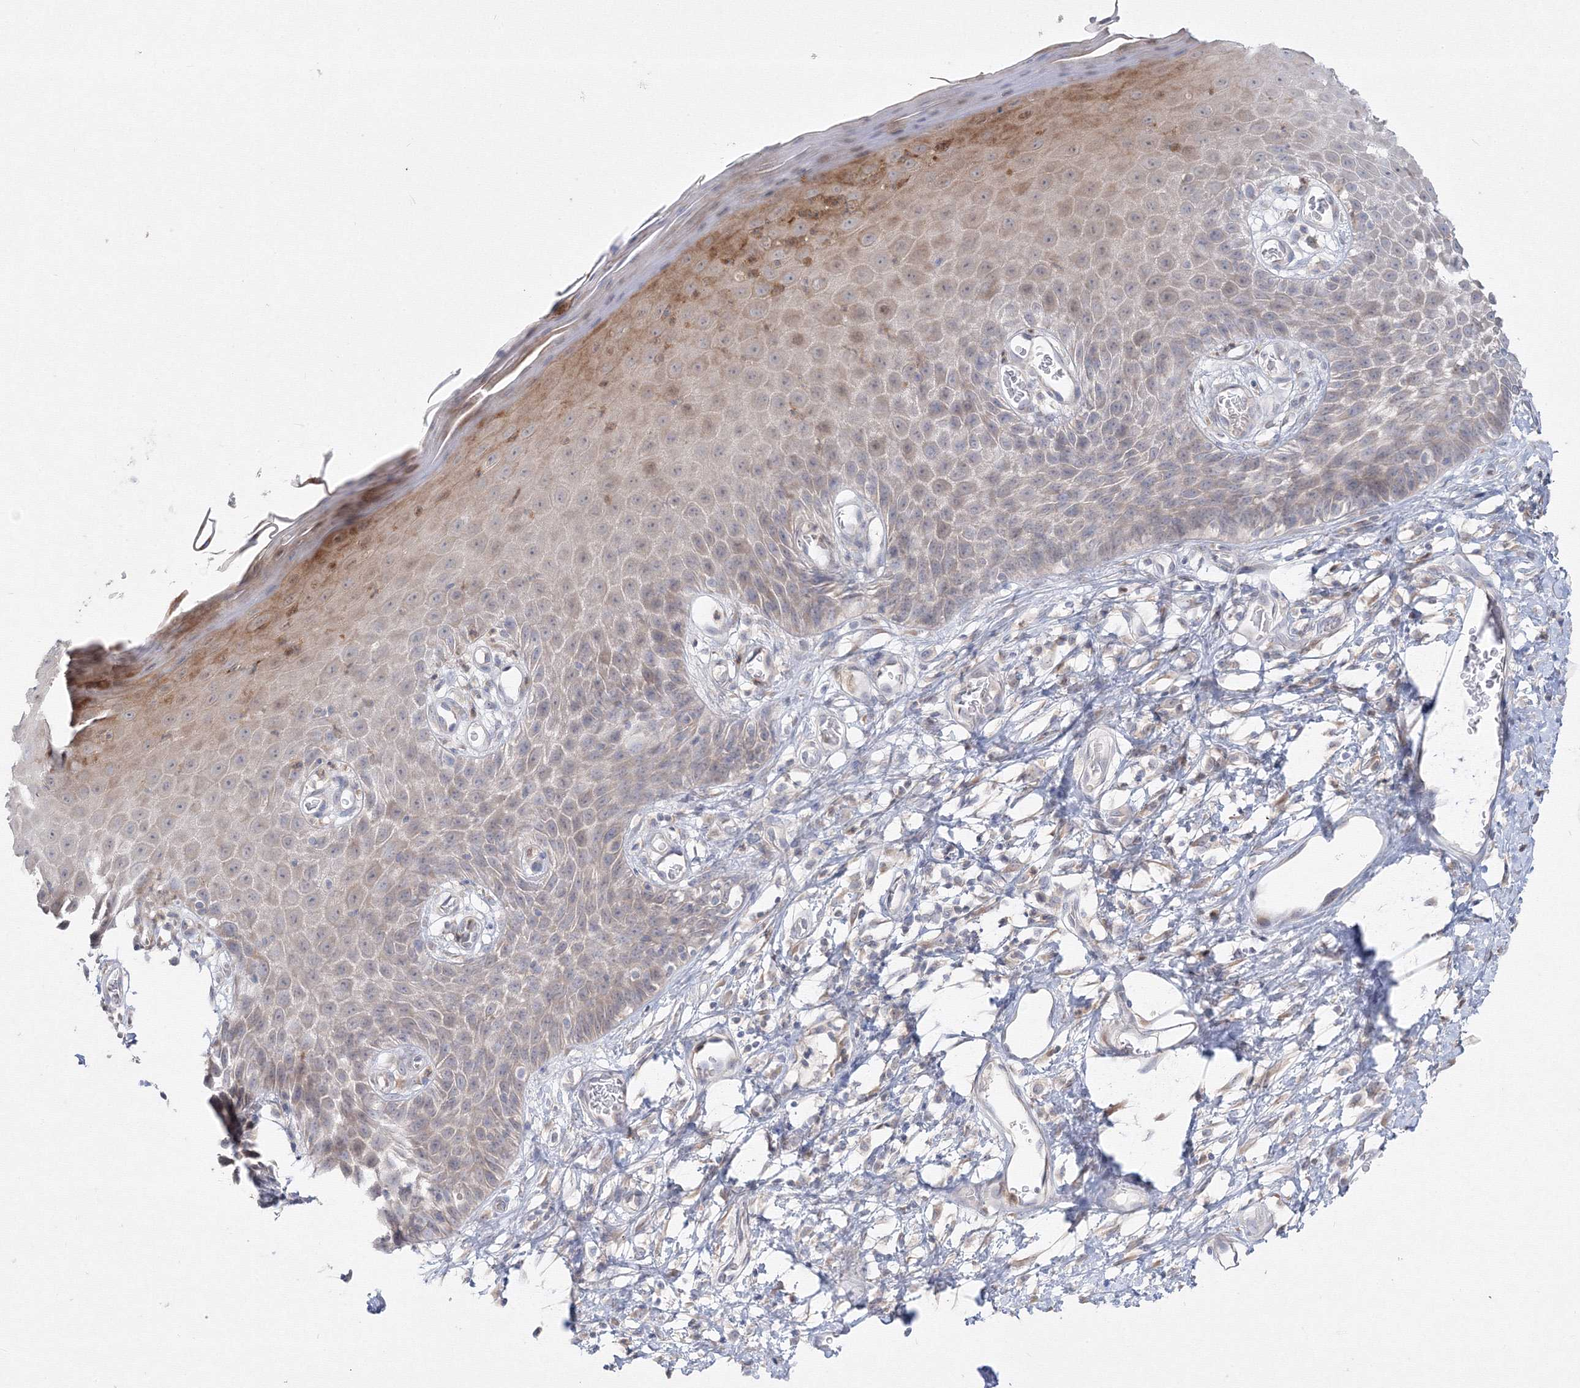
{"staining": {"intensity": "moderate", "quantity": "25%-75%", "location": "cytoplasmic/membranous,nuclear"}, "tissue": "skin", "cell_type": "Epidermal cells", "image_type": "normal", "snomed": [{"axis": "morphology", "description": "Normal tissue, NOS"}, {"axis": "topography", "description": "Vulva"}], "caption": "A brown stain labels moderate cytoplasmic/membranous,nuclear expression of a protein in epidermal cells of normal skin. (IHC, brightfield microscopy, high magnification).", "gene": "FBXL8", "patient": {"sex": "female", "age": 68}}